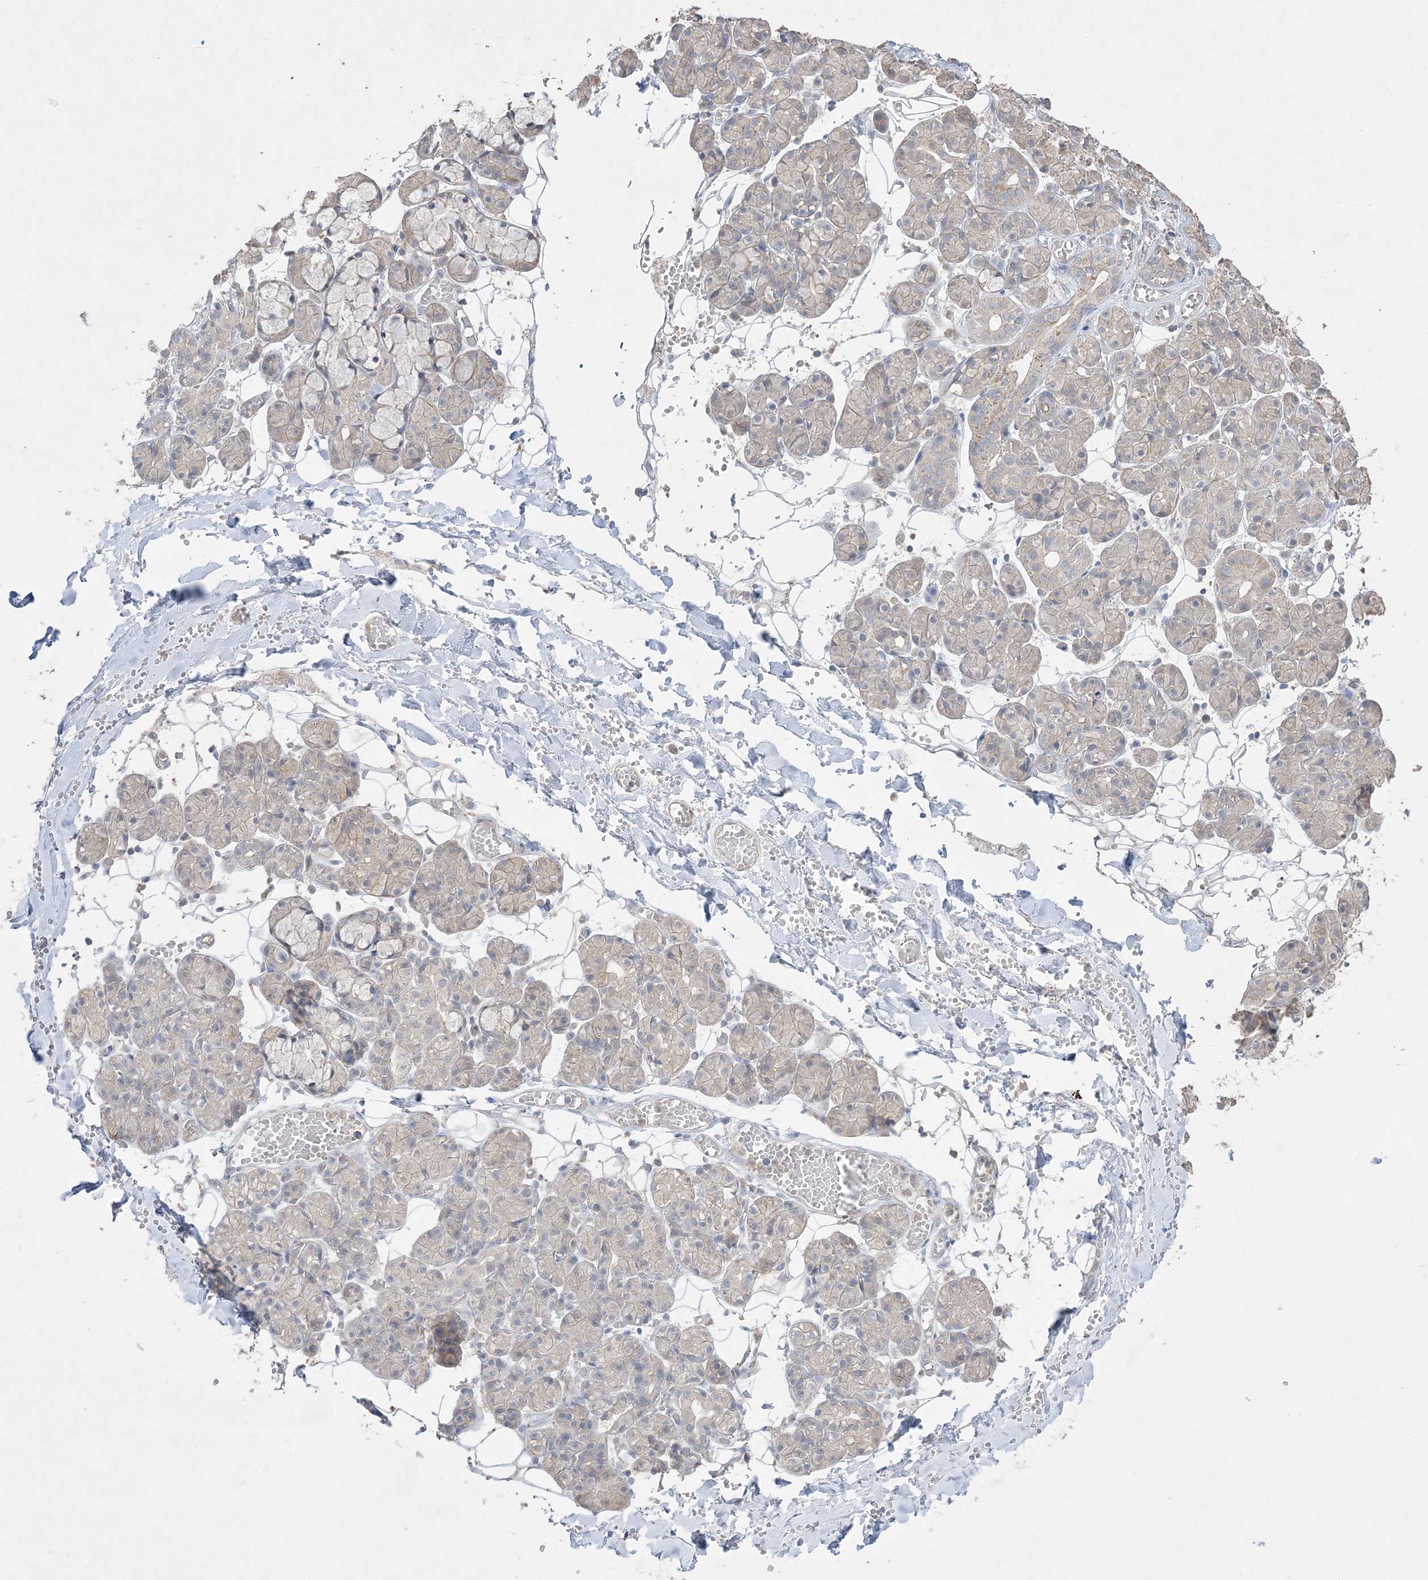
{"staining": {"intensity": "negative", "quantity": "none", "location": "none"}, "tissue": "salivary gland", "cell_type": "Glandular cells", "image_type": "normal", "snomed": [{"axis": "morphology", "description": "Normal tissue, NOS"}, {"axis": "topography", "description": "Salivary gland"}], "caption": "Immunohistochemical staining of benign human salivary gland displays no significant positivity in glandular cells. Nuclei are stained in blue.", "gene": "SH3BP4", "patient": {"sex": "male", "age": 63}}